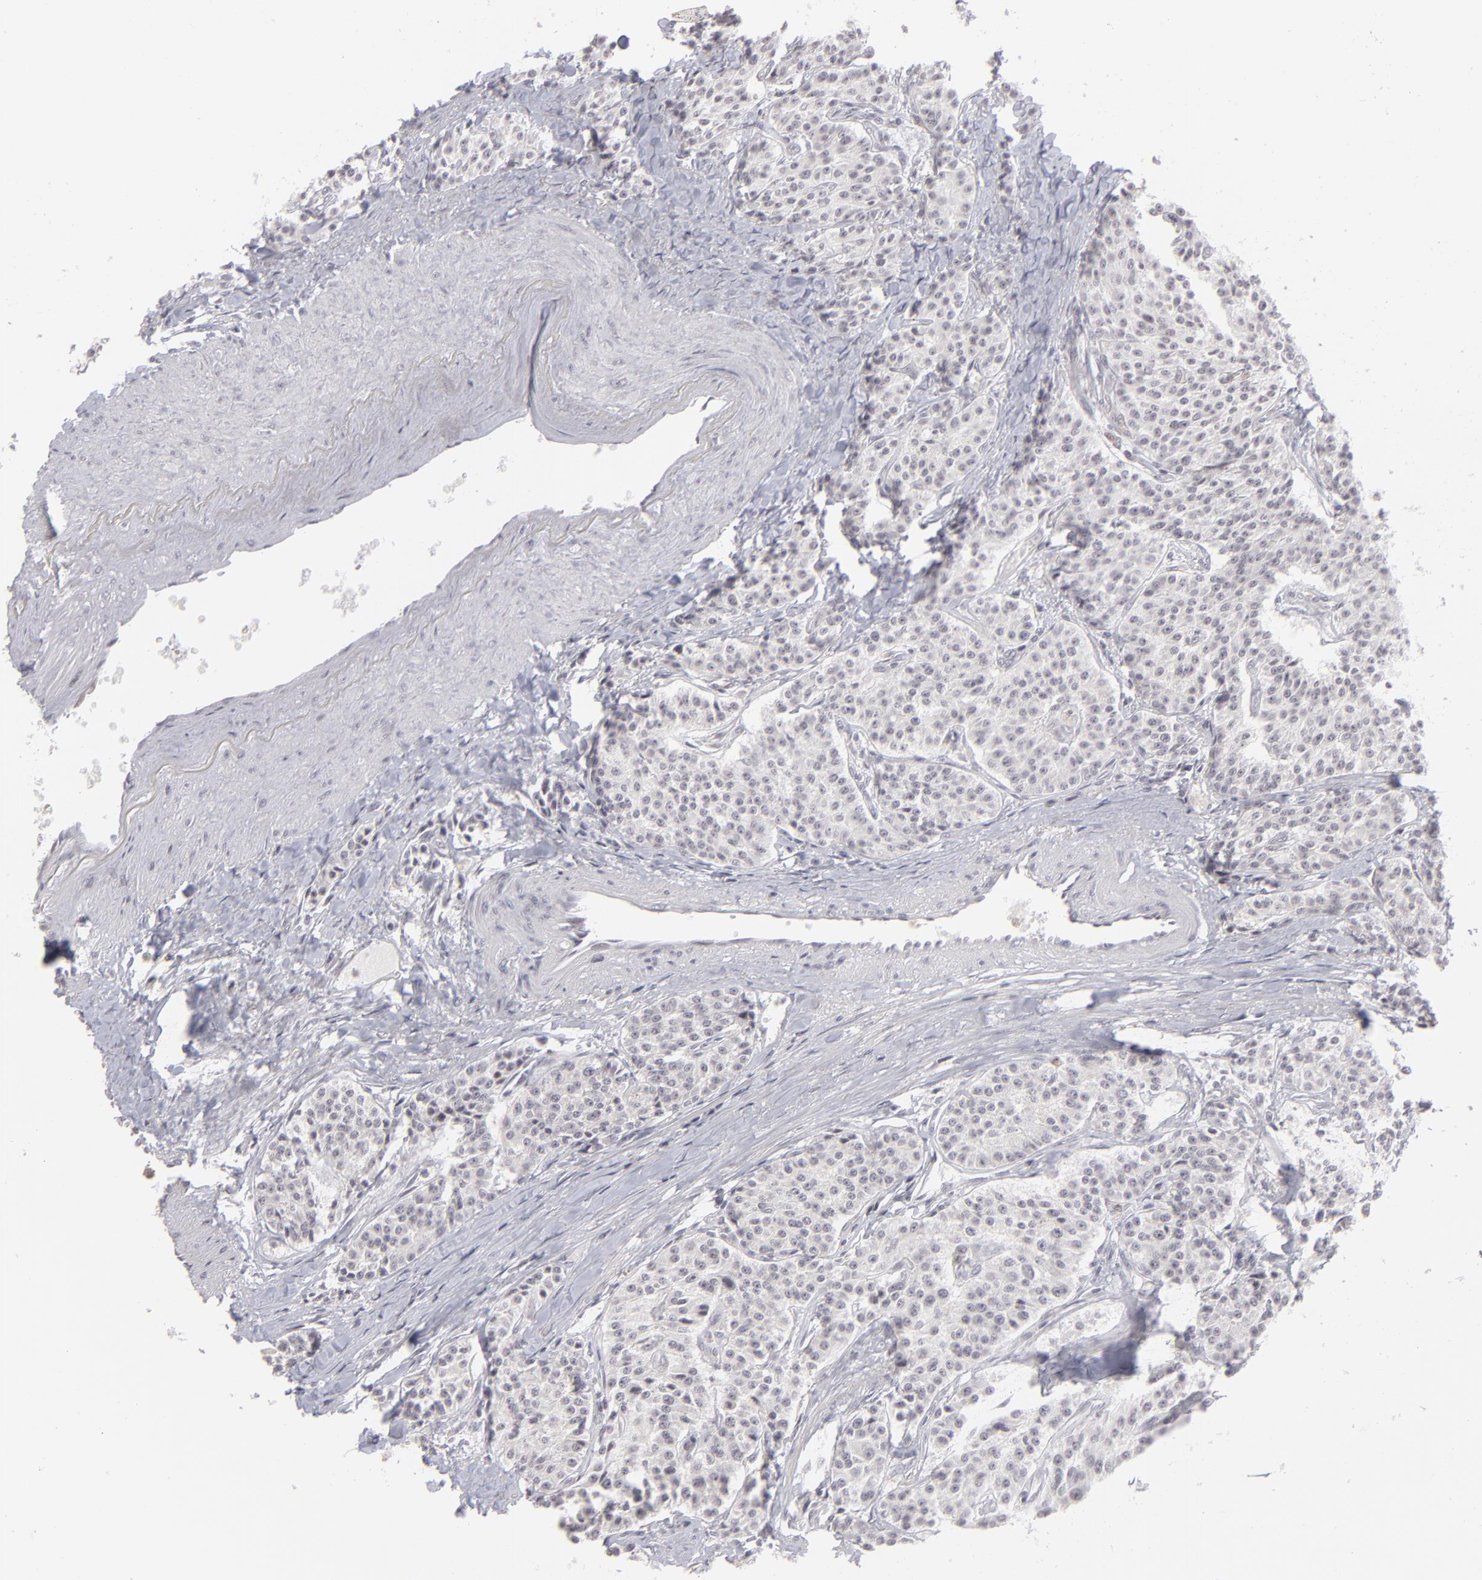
{"staining": {"intensity": "negative", "quantity": "none", "location": "none"}, "tissue": "carcinoid", "cell_type": "Tumor cells", "image_type": "cancer", "snomed": [{"axis": "morphology", "description": "Carcinoid, malignant, NOS"}, {"axis": "topography", "description": "Stomach"}], "caption": "Human carcinoid (malignant) stained for a protein using immunohistochemistry (IHC) shows no staining in tumor cells.", "gene": "CLDN2", "patient": {"sex": "female", "age": 76}}